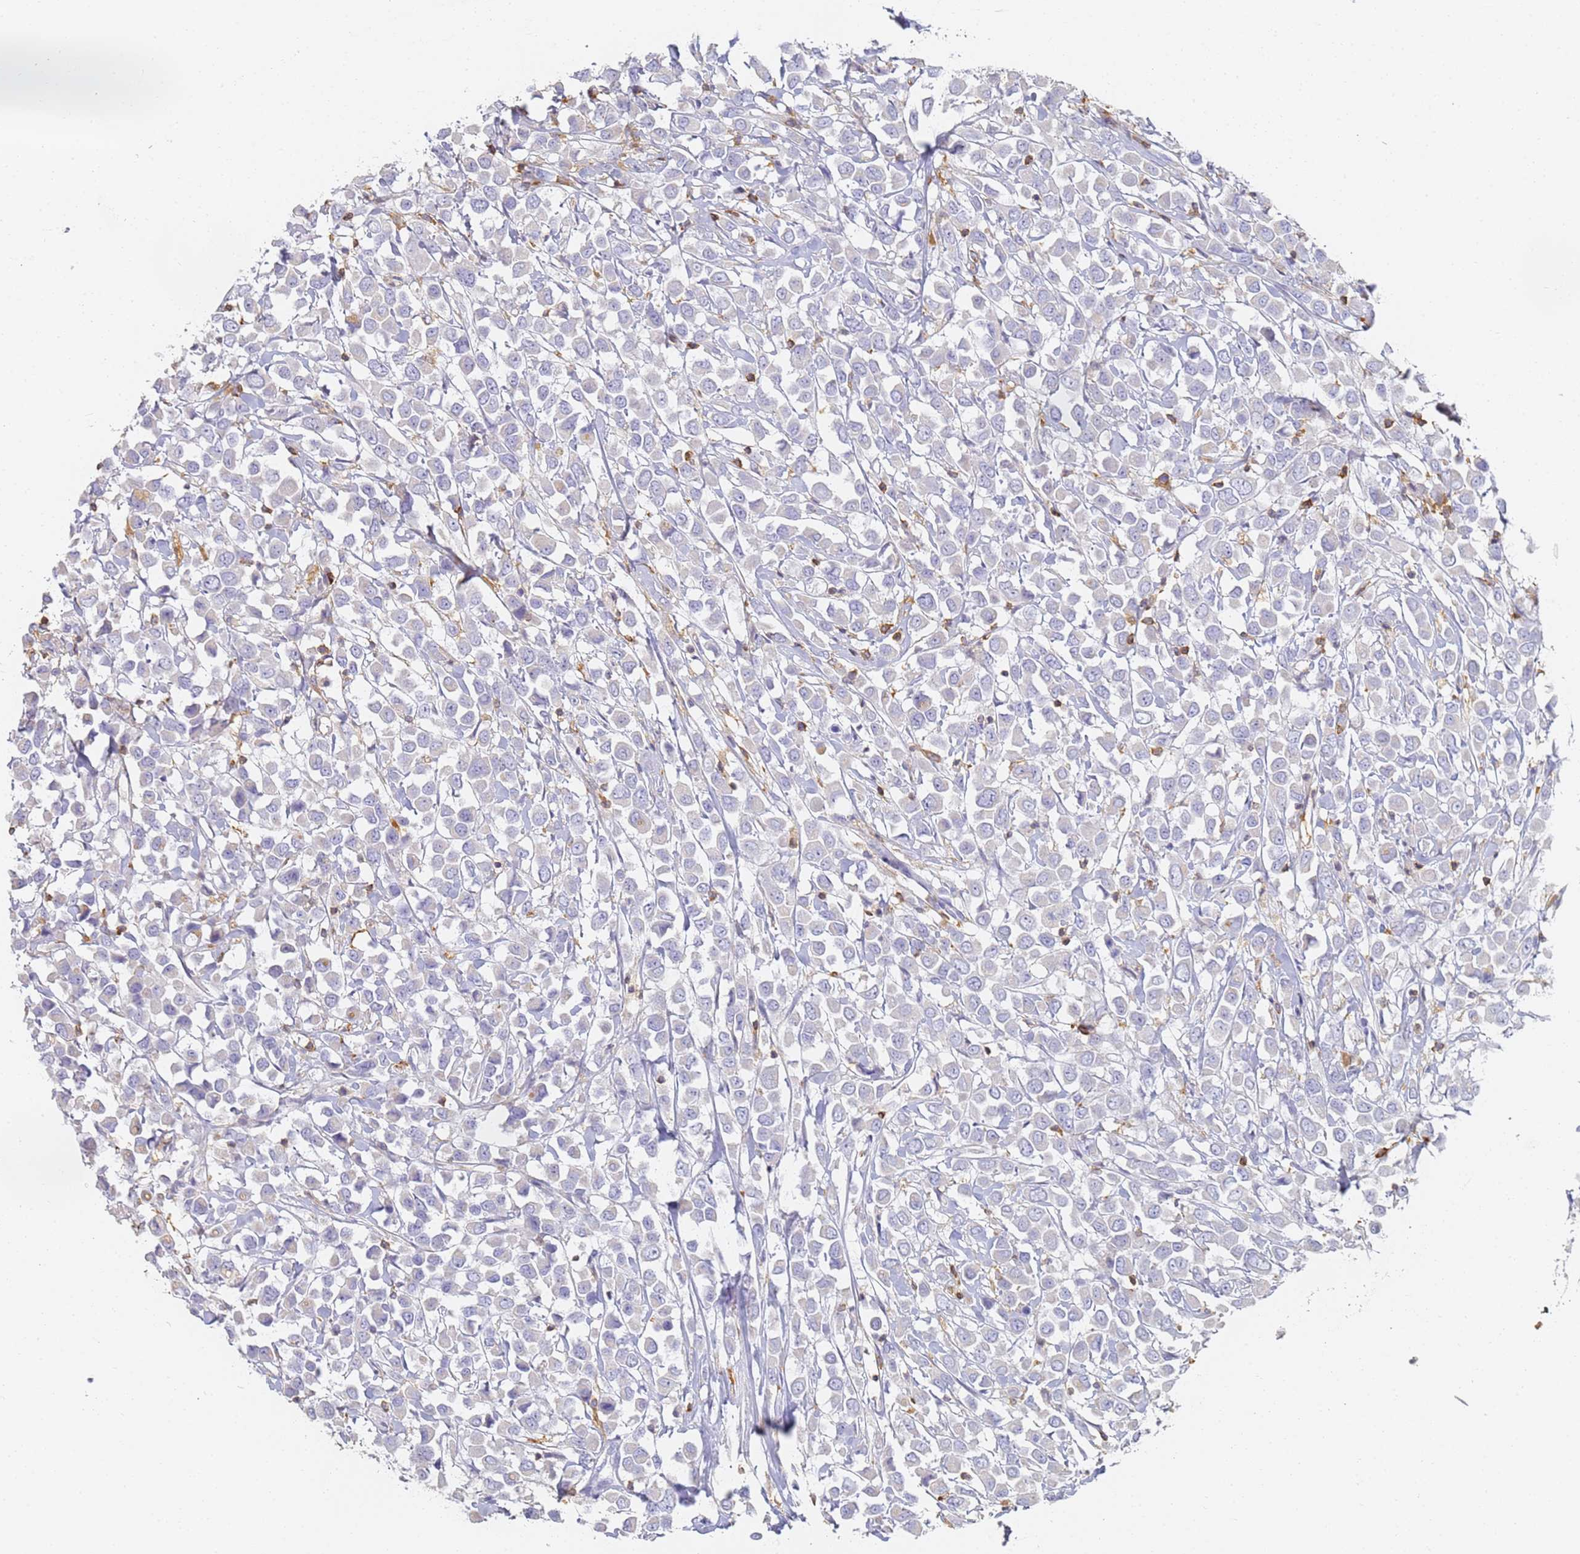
{"staining": {"intensity": "negative", "quantity": "none", "location": "none"}, "tissue": "breast cancer", "cell_type": "Tumor cells", "image_type": "cancer", "snomed": [{"axis": "morphology", "description": "Duct carcinoma"}, {"axis": "topography", "description": "Breast"}], "caption": "A high-resolution photomicrograph shows immunohistochemistry (IHC) staining of breast cancer (infiltrating ductal carcinoma), which reveals no significant expression in tumor cells. (DAB (3,3'-diaminobenzidine) immunohistochemistry (IHC), high magnification).", "gene": "BIN2", "patient": {"sex": "female", "age": 61}}